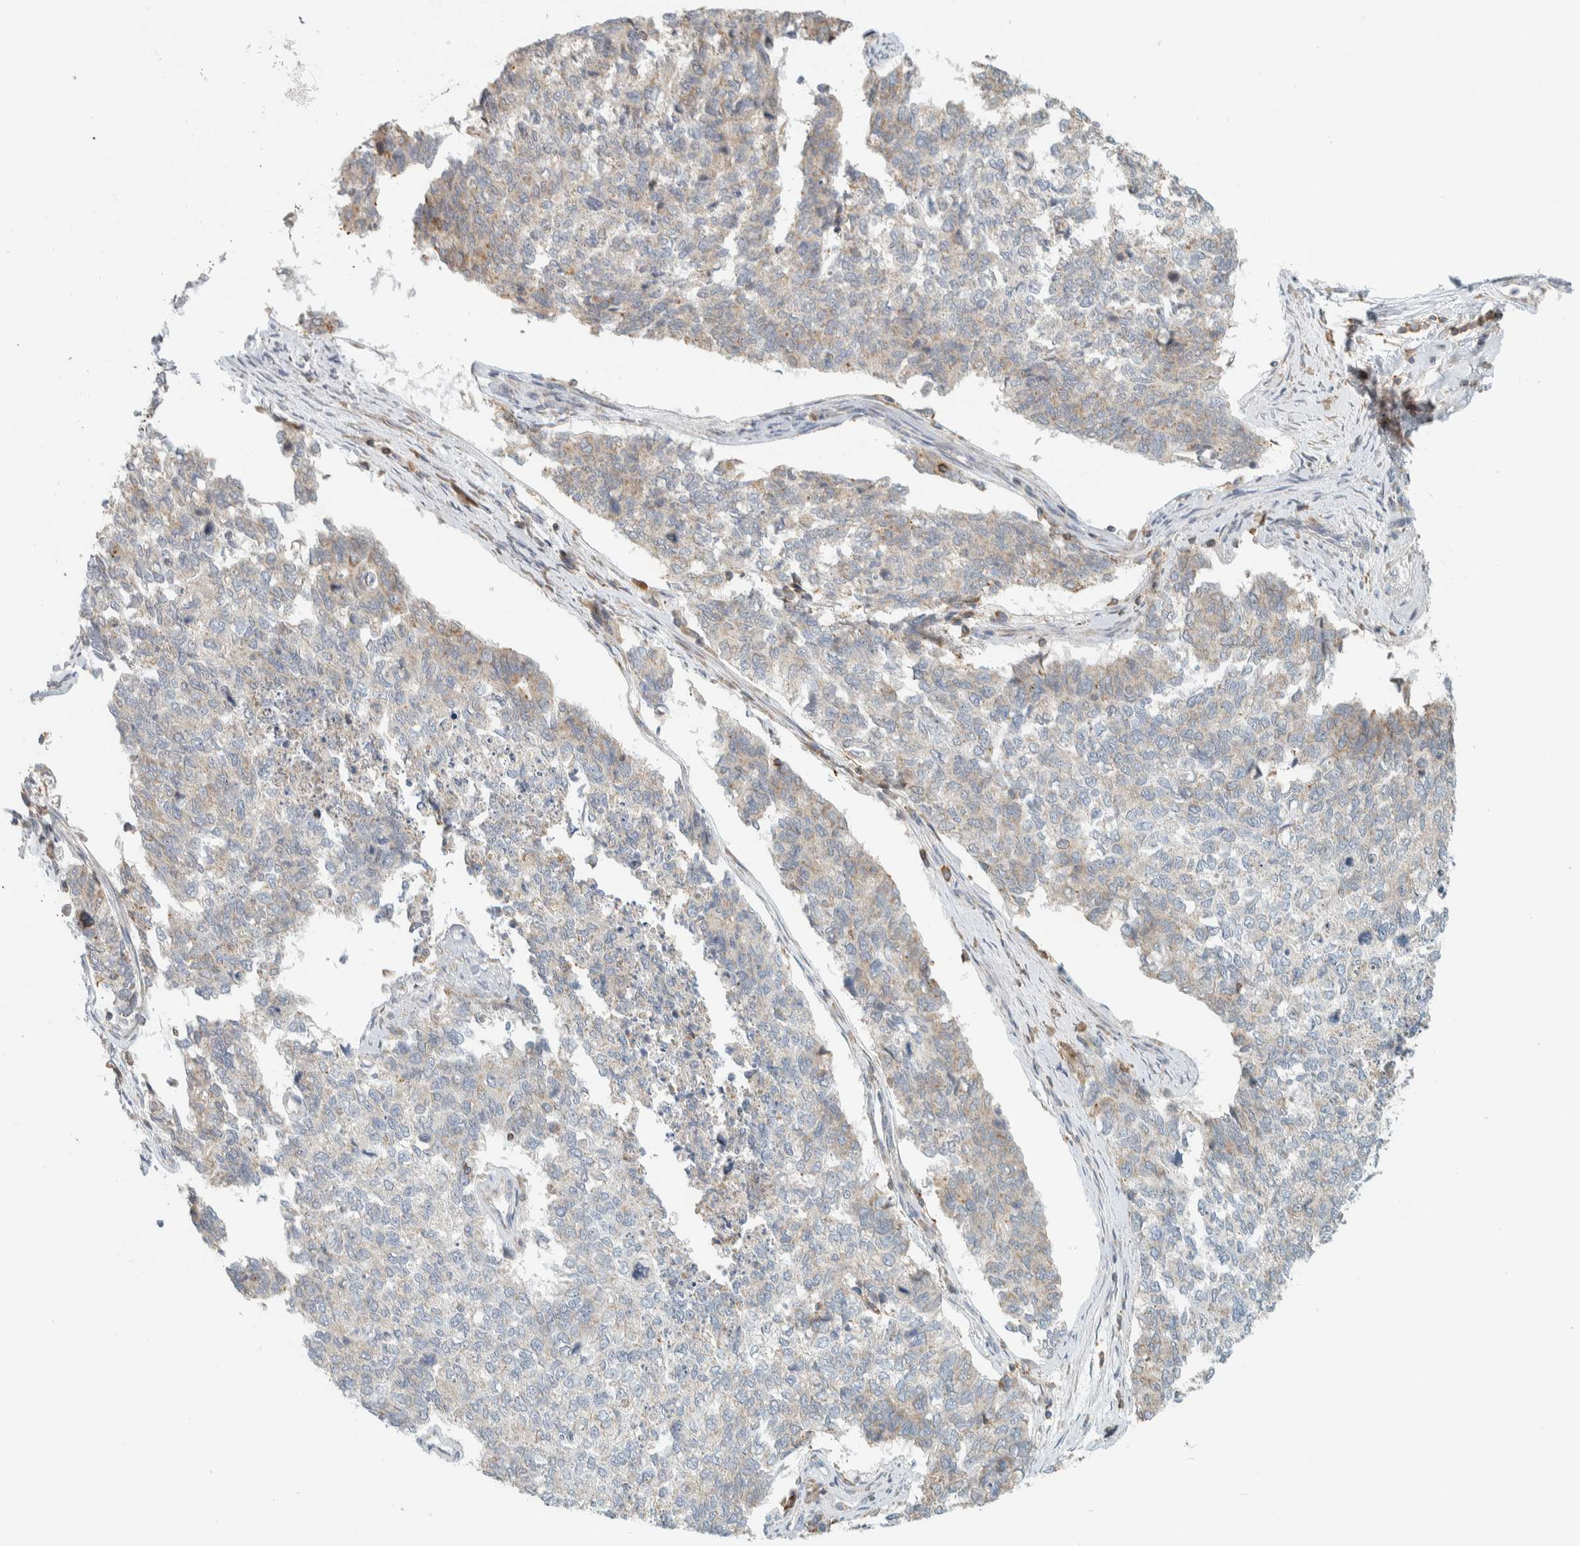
{"staining": {"intensity": "weak", "quantity": "<25%", "location": "cytoplasmic/membranous"}, "tissue": "cervical cancer", "cell_type": "Tumor cells", "image_type": "cancer", "snomed": [{"axis": "morphology", "description": "Squamous cell carcinoma, NOS"}, {"axis": "topography", "description": "Cervix"}], "caption": "A high-resolution image shows immunohistochemistry (IHC) staining of squamous cell carcinoma (cervical), which displays no significant positivity in tumor cells.", "gene": "CCDC57", "patient": {"sex": "female", "age": 63}}